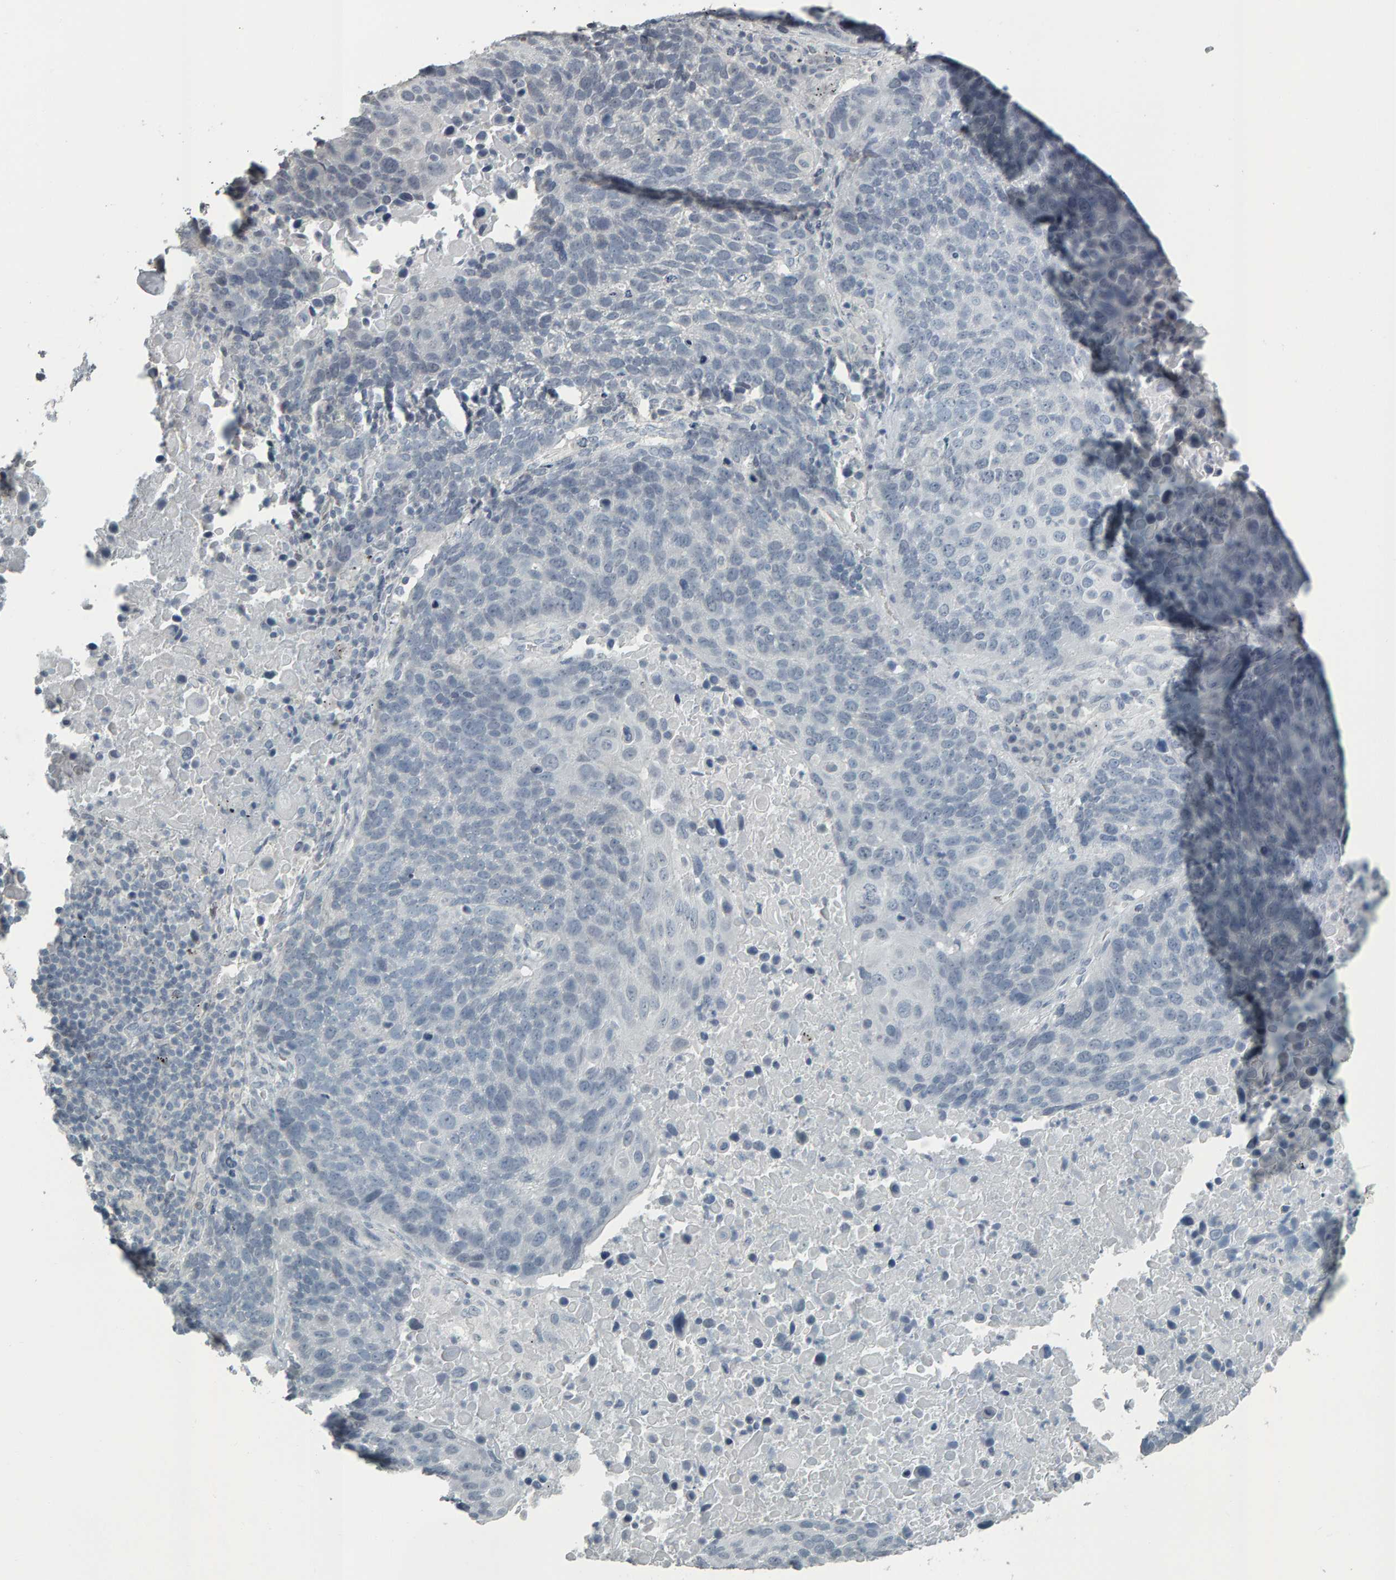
{"staining": {"intensity": "negative", "quantity": "none", "location": "none"}, "tissue": "lung cancer", "cell_type": "Tumor cells", "image_type": "cancer", "snomed": [{"axis": "morphology", "description": "Squamous cell carcinoma, NOS"}, {"axis": "topography", "description": "Lung"}], "caption": "DAB (3,3'-diaminobenzidine) immunohistochemical staining of lung squamous cell carcinoma reveals no significant expression in tumor cells.", "gene": "PYY", "patient": {"sex": "male", "age": 66}}